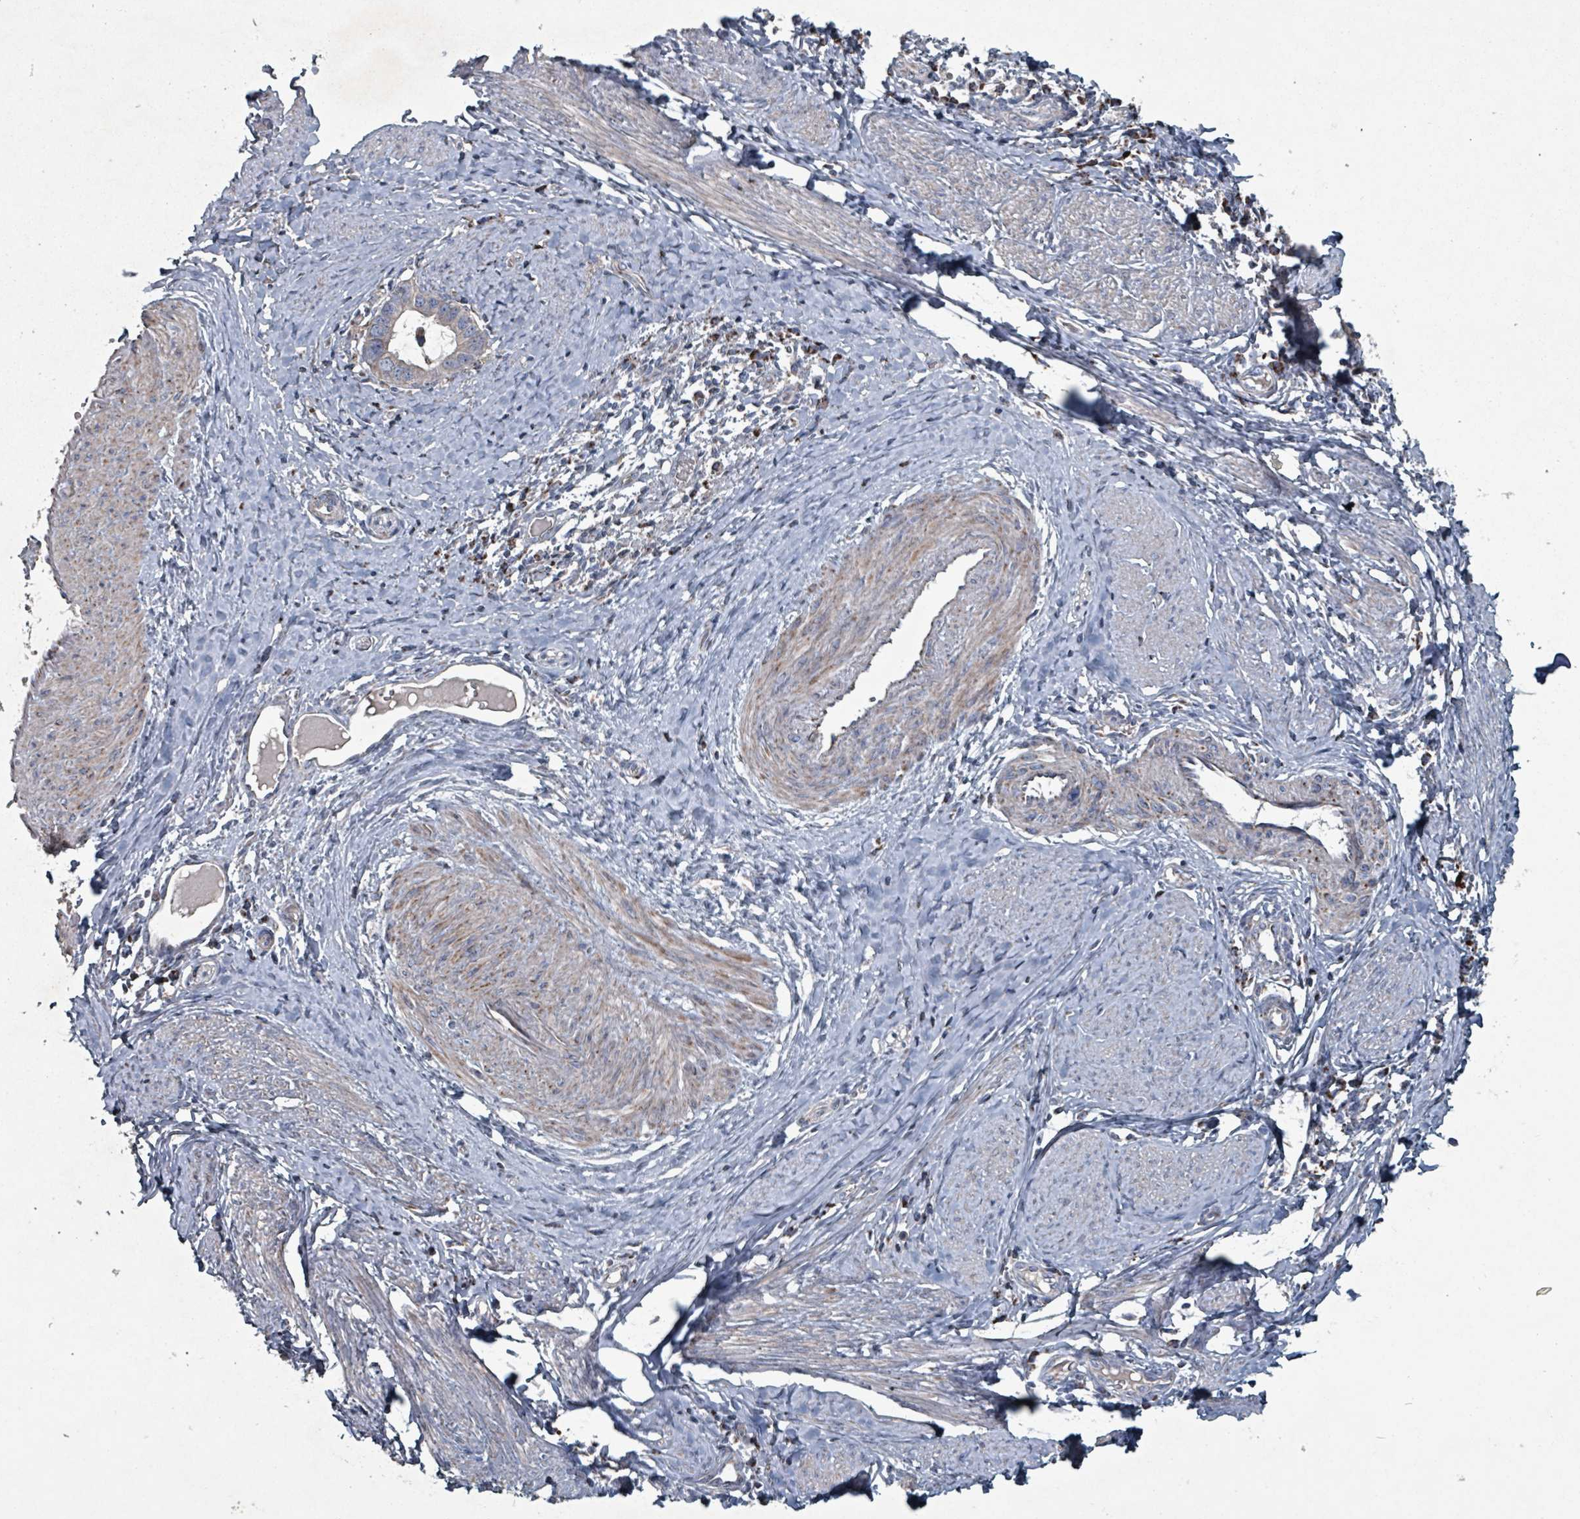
{"staining": {"intensity": "weak", "quantity": "25%-75%", "location": "cytoplasmic/membranous"}, "tissue": "cervical cancer", "cell_type": "Tumor cells", "image_type": "cancer", "snomed": [{"axis": "morphology", "description": "Adenocarcinoma, NOS"}, {"axis": "topography", "description": "Cervix"}], "caption": "IHC of adenocarcinoma (cervical) demonstrates low levels of weak cytoplasmic/membranous staining in approximately 25%-75% of tumor cells.", "gene": "ABHD18", "patient": {"sex": "female", "age": 36}}